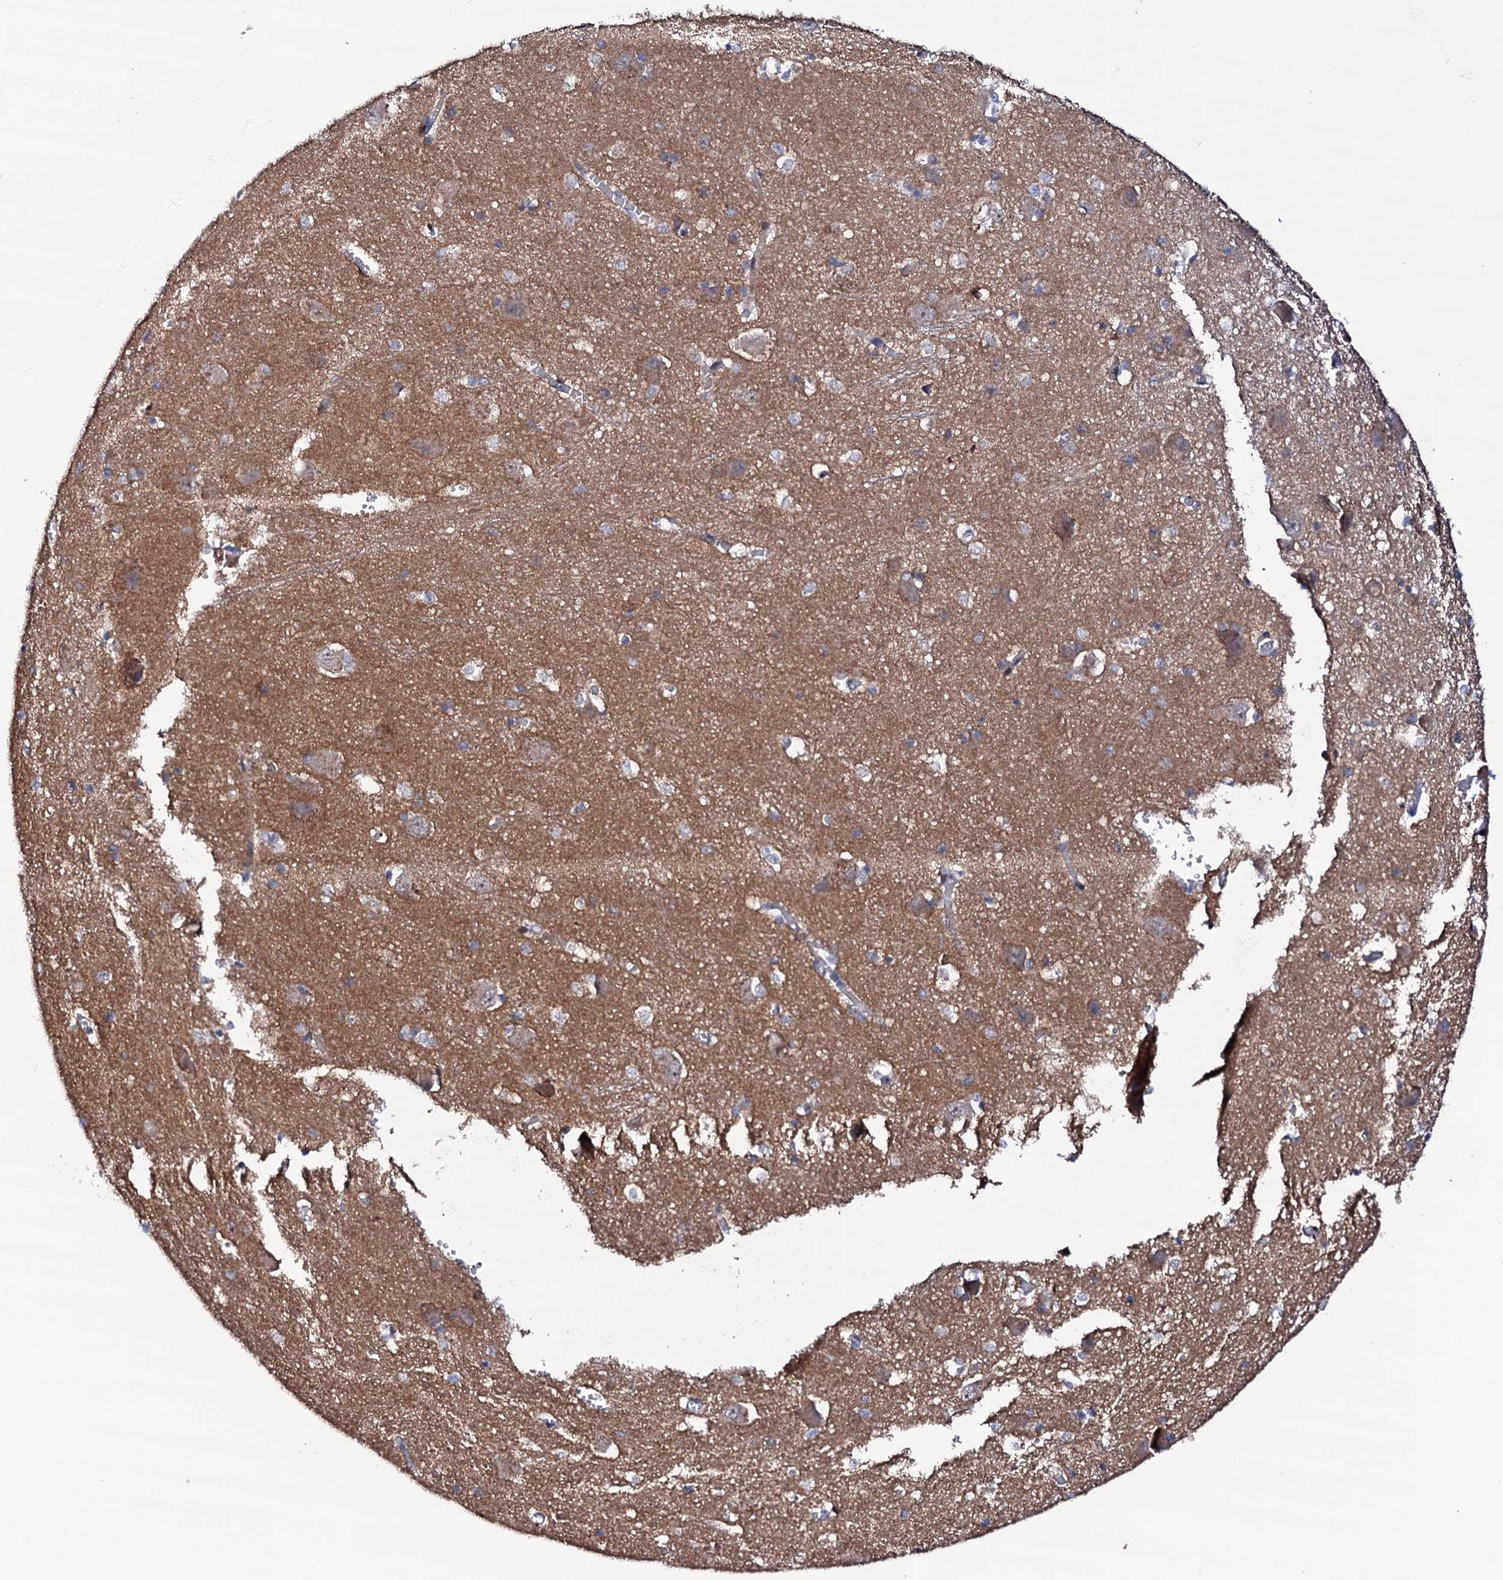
{"staining": {"intensity": "weak", "quantity": "<25%", "location": "cytoplasmic/membranous"}, "tissue": "caudate", "cell_type": "Glial cells", "image_type": "normal", "snomed": [{"axis": "morphology", "description": "Normal tissue, NOS"}, {"axis": "topography", "description": "Lateral ventricle wall"}], "caption": "Protein analysis of benign caudate demonstrates no significant staining in glial cells.", "gene": "CIAO2A", "patient": {"sex": "male", "age": 37}}